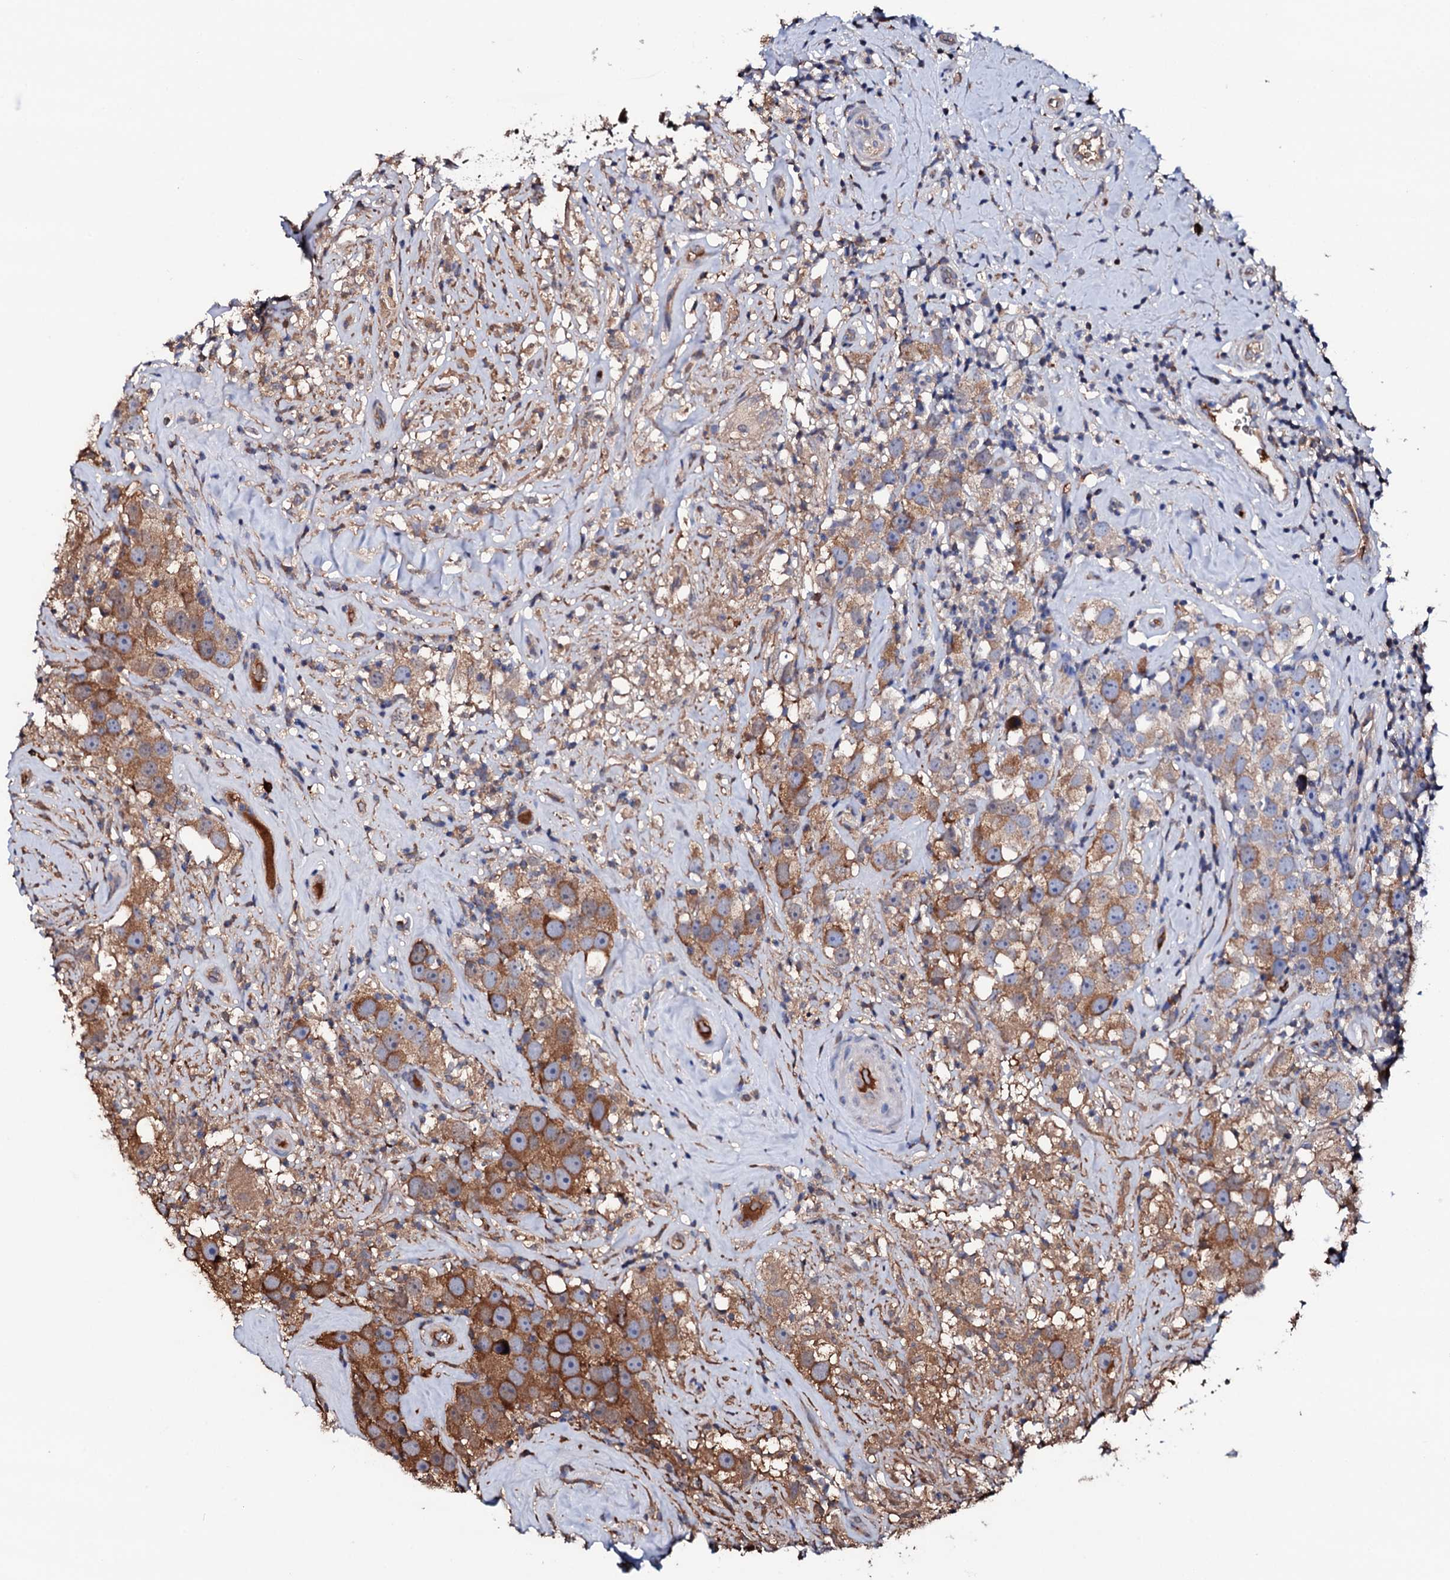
{"staining": {"intensity": "moderate", "quantity": ">75%", "location": "cytoplasmic/membranous"}, "tissue": "testis cancer", "cell_type": "Tumor cells", "image_type": "cancer", "snomed": [{"axis": "morphology", "description": "Seminoma, NOS"}, {"axis": "topography", "description": "Testis"}], "caption": "Tumor cells demonstrate medium levels of moderate cytoplasmic/membranous staining in approximately >75% of cells in human testis cancer.", "gene": "TCAF2", "patient": {"sex": "male", "age": 49}}